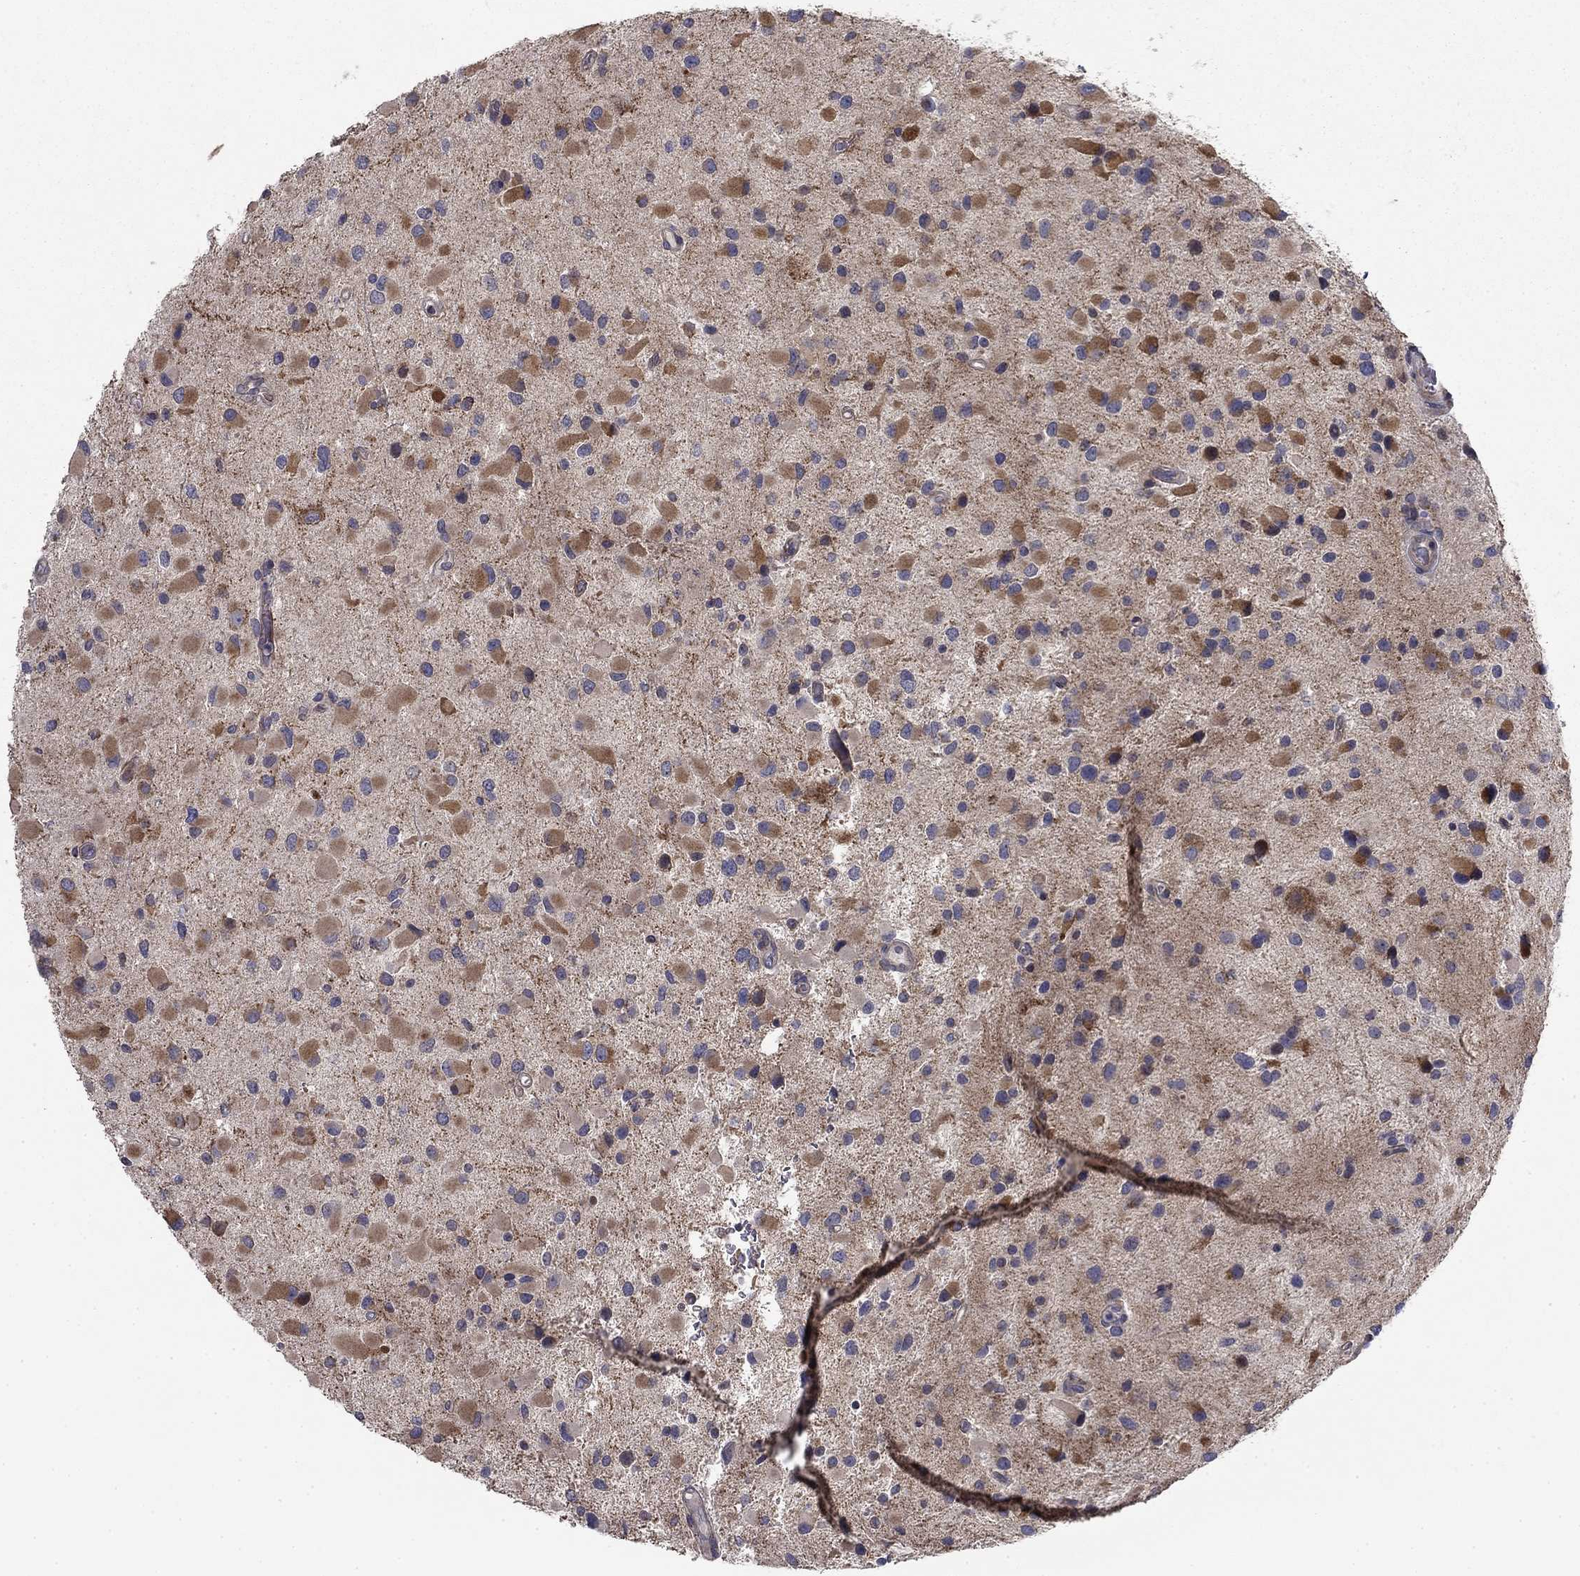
{"staining": {"intensity": "moderate", "quantity": ">75%", "location": "cytoplasmic/membranous"}, "tissue": "glioma", "cell_type": "Tumor cells", "image_type": "cancer", "snomed": [{"axis": "morphology", "description": "Glioma, malignant, Low grade"}, {"axis": "topography", "description": "Brain"}], "caption": "Brown immunohistochemical staining in human glioma exhibits moderate cytoplasmic/membranous positivity in about >75% of tumor cells. Ihc stains the protein in brown and the nuclei are stained blue.", "gene": "MMAA", "patient": {"sex": "female", "age": 32}}